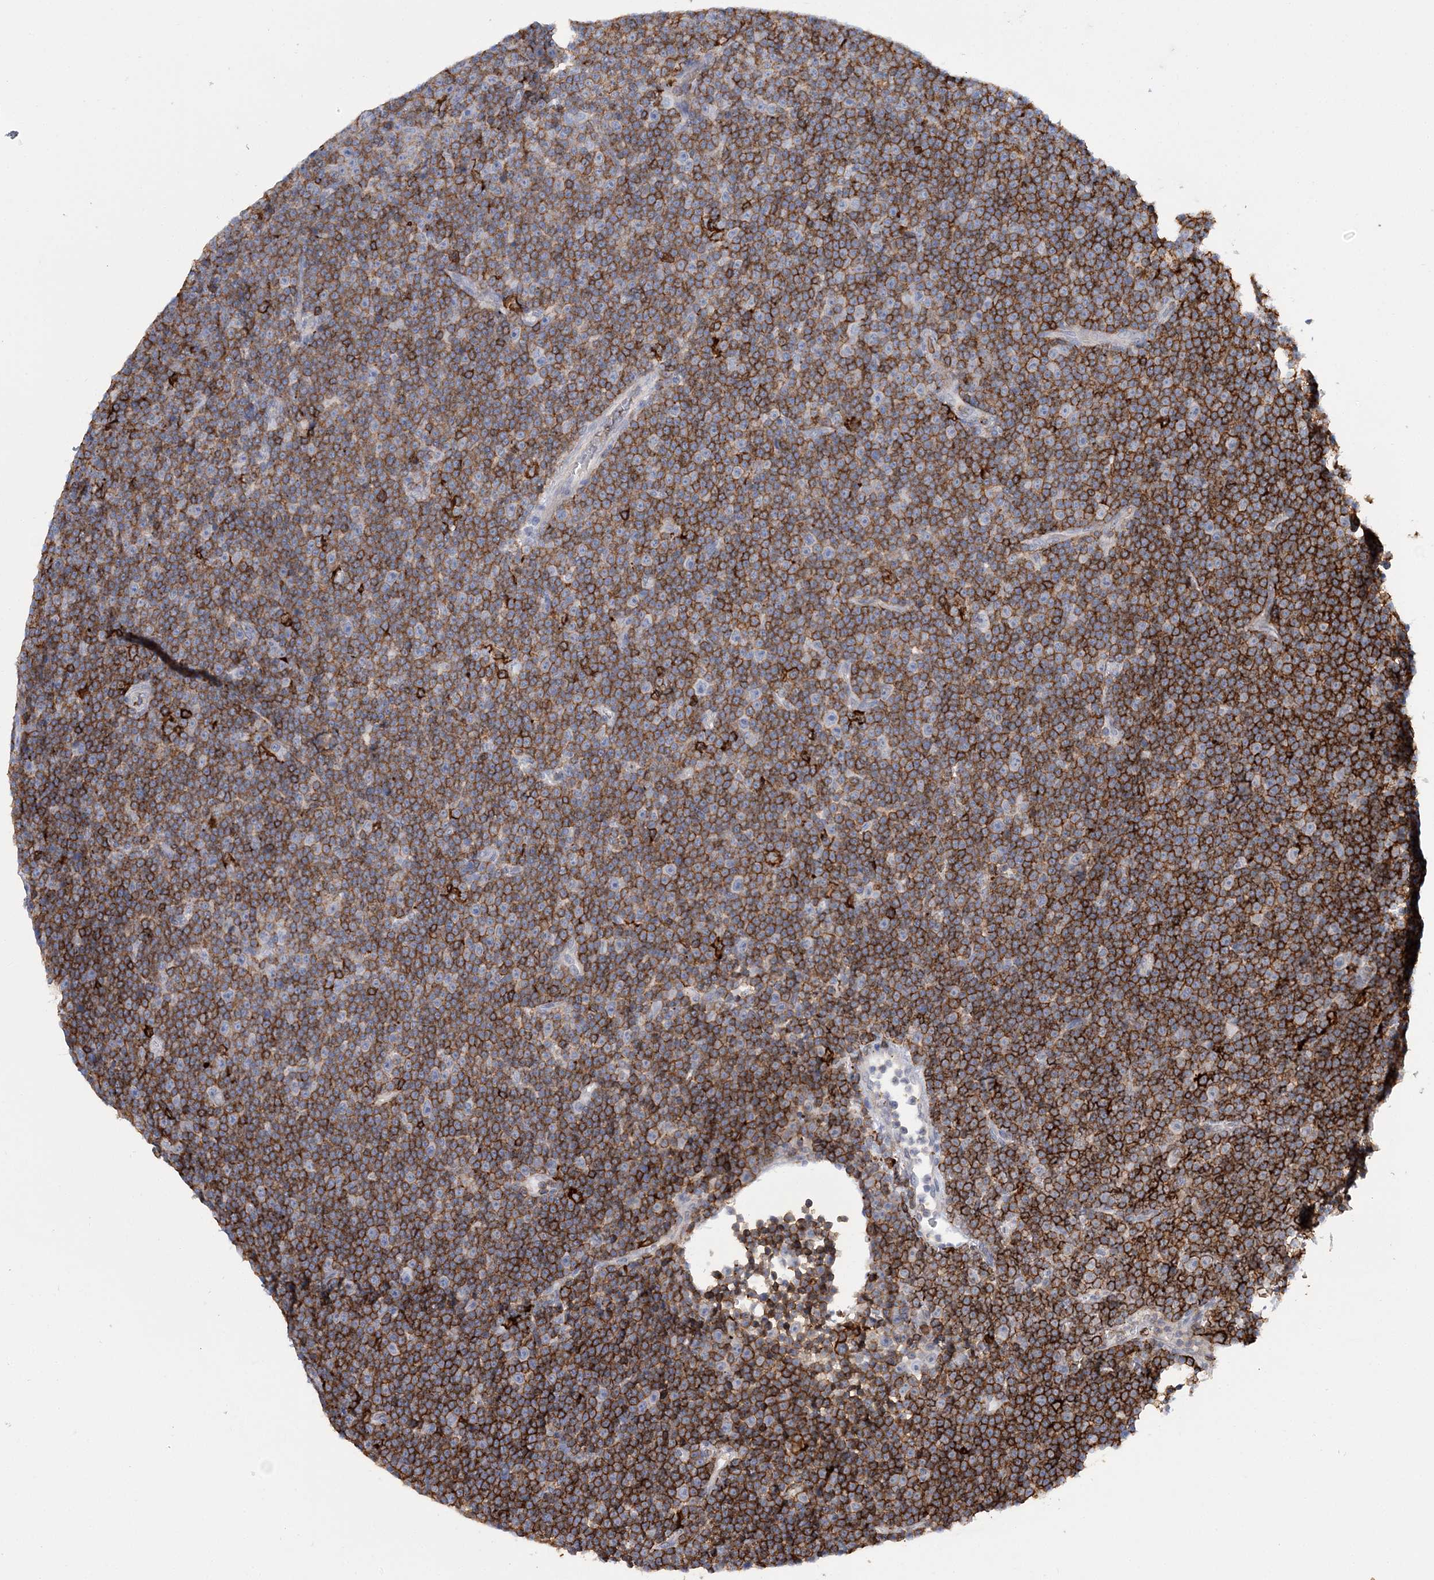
{"staining": {"intensity": "negative", "quantity": "none", "location": "none"}, "tissue": "lymphoma", "cell_type": "Tumor cells", "image_type": "cancer", "snomed": [{"axis": "morphology", "description": "Malignant lymphoma, non-Hodgkin's type, Low grade"}, {"axis": "topography", "description": "Lymph node"}], "caption": "Immunohistochemistry of human lymphoma shows no positivity in tumor cells.", "gene": "PRMT9", "patient": {"sex": "female", "age": 67}}